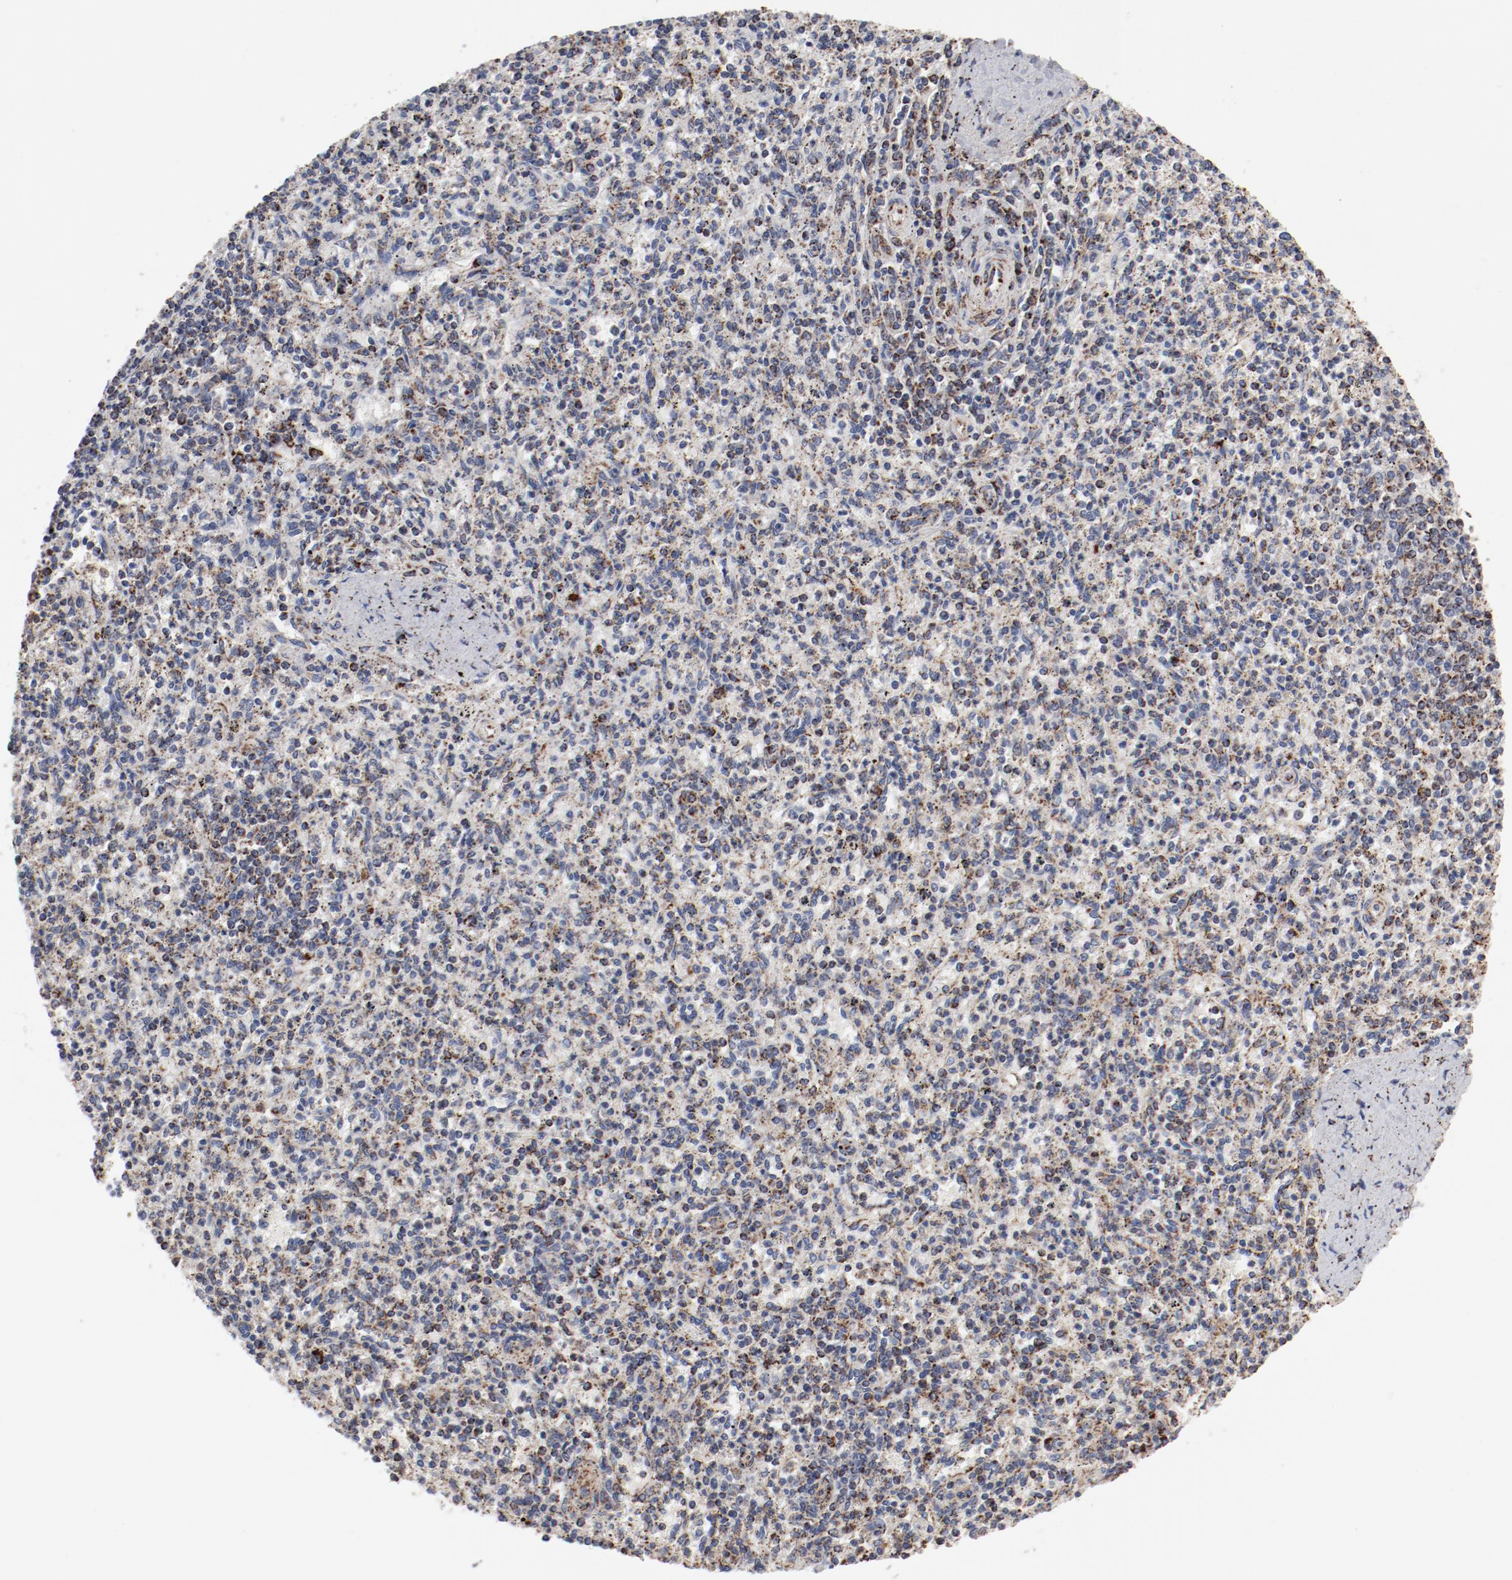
{"staining": {"intensity": "negative", "quantity": "none", "location": "none"}, "tissue": "spleen", "cell_type": "Cells in red pulp", "image_type": "normal", "snomed": [{"axis": "morphology", "description": "Normal tissue, NOS"}, {"axis": "topography", "description": "Spleen"}], "caption": "Benign spleen was stained to show a protein in brown. There is no significant staining in cells in red pulp. (Immunohistochemistry (ihc), brightfield microscopy, high magnification).", "gene": "NDUFV2", "patient": {"sex": "male", "age": 72}}